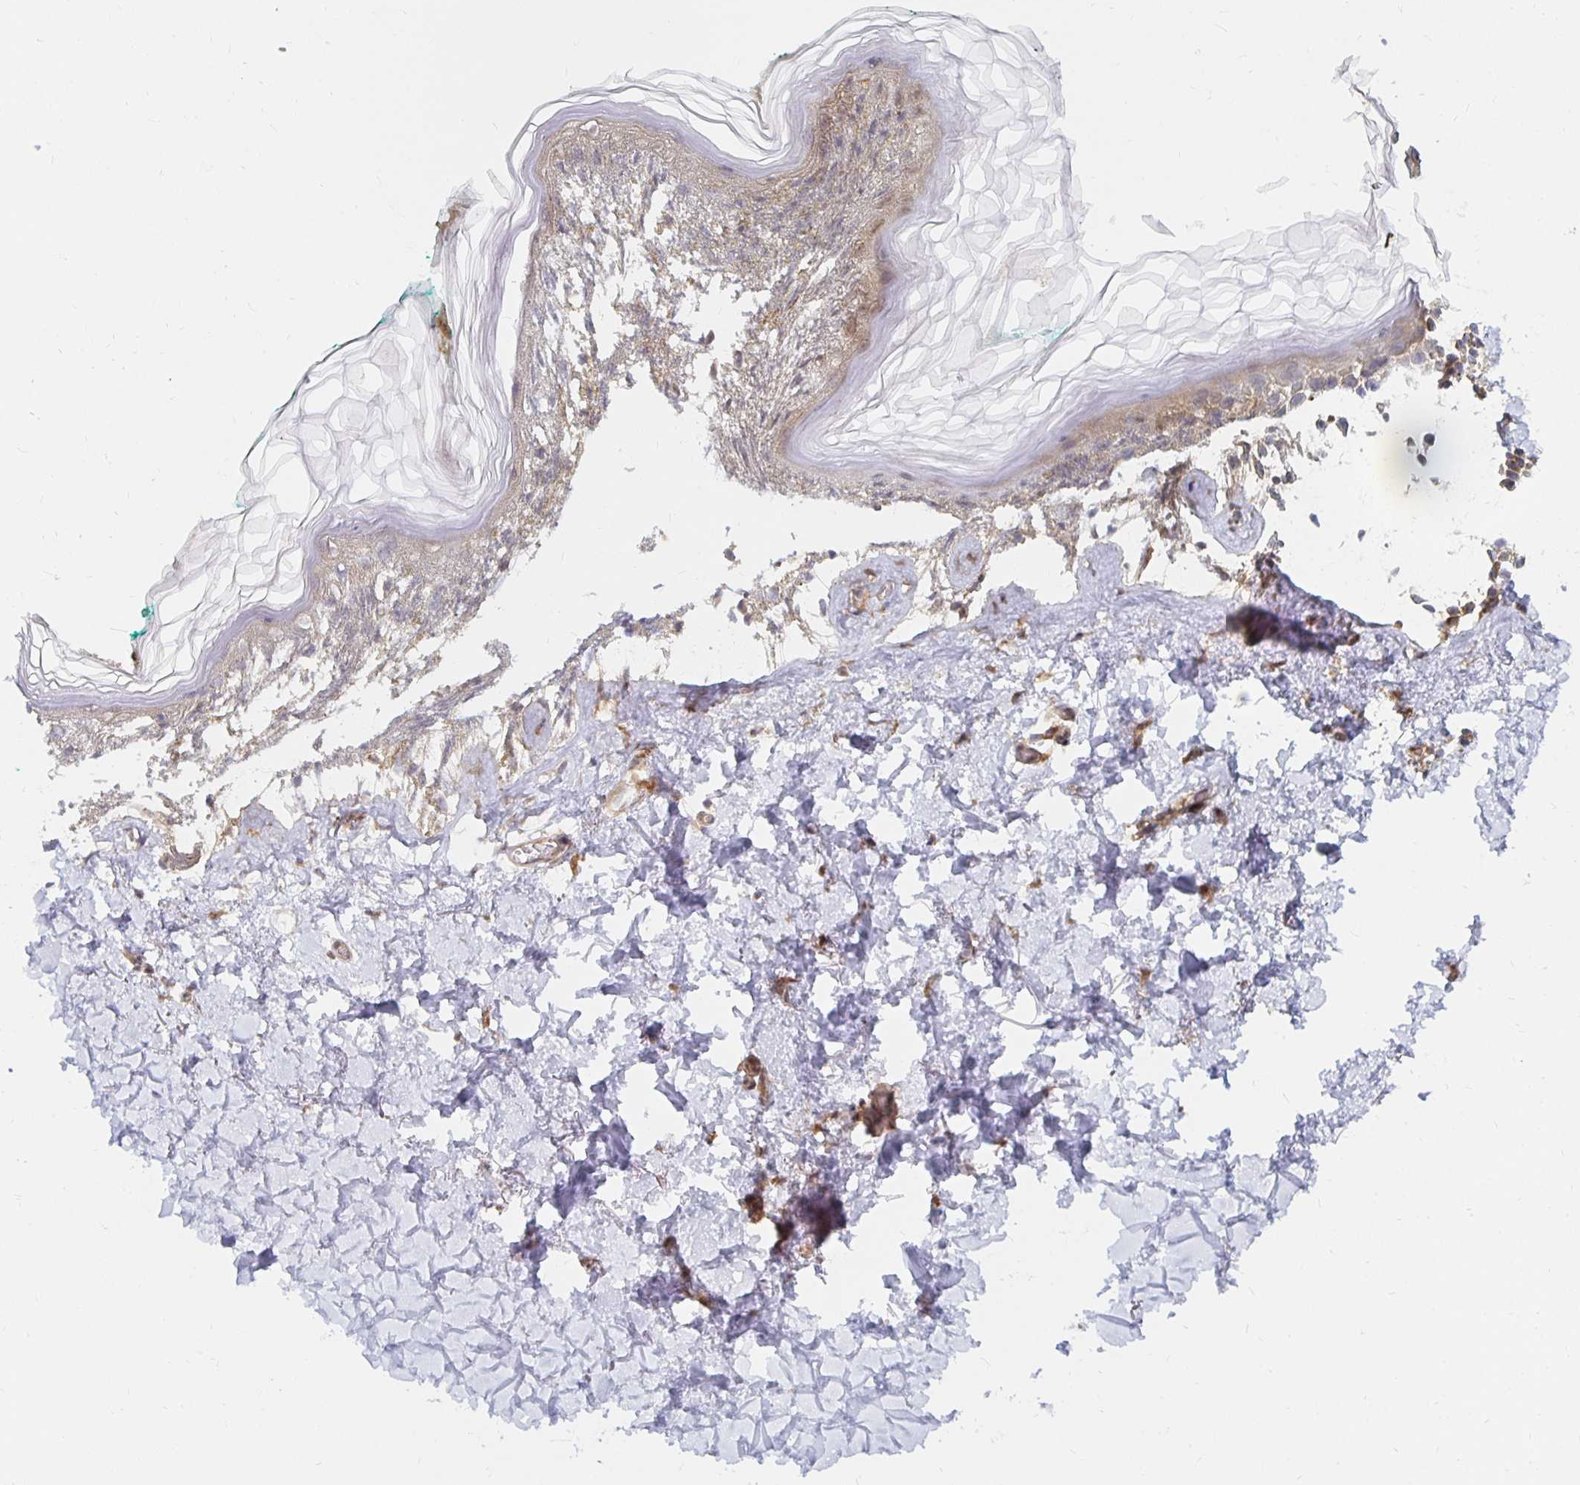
{"staining": {"intensity": "negative", "quantity": "none", "location": "none"}, "tissue": "skin", "cell_type": "Fibroblasts", "image_type": "normal", "snomed": [{"axis": "morphology", "description": "Normal tissue, NOS"}, {"axis": "topography", "description": "Skin"}, {"axis": "topography", "description": "Peripheral nerve tissue"}], "caption": "A photomicrograph of skin stained for a protein exhibits no brown staining in fibroblasts.", "gene": "PDAP1", "patient": {"sex": "female", "age": 45}}